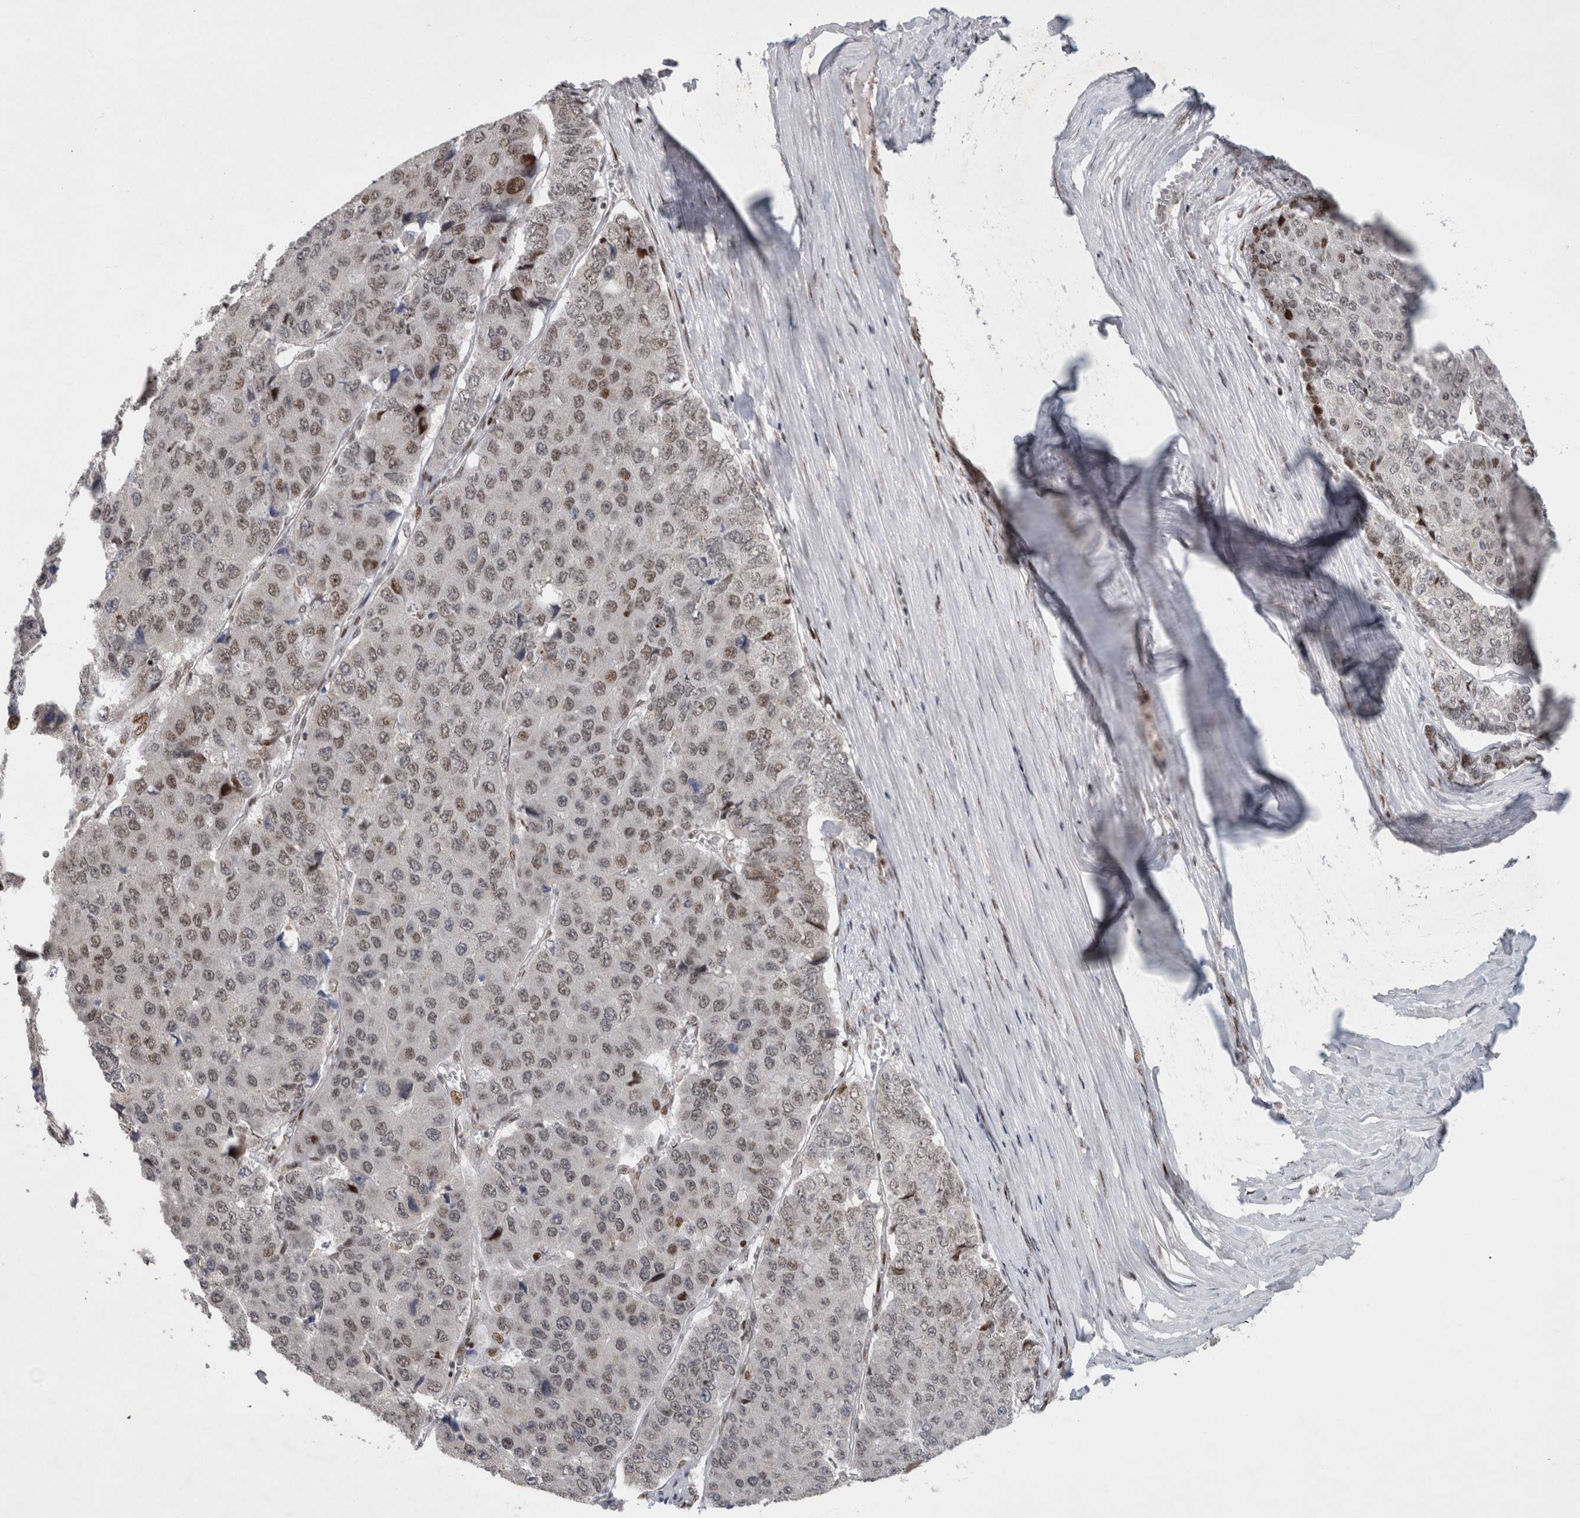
{"staining": {"intensity": "weak", "quantity": ">75%", "location": "nuclear"}, "tissue": "pancreatic cancer", "cell_type": "Tumor cells", "image_type": "cancer", "snomed": [{"axis": "morphology", "description": "Adenocarcinoma, NOS"}, {"axis": "topography", "description": "Pancreas"}], "caption": "Protein analysis of pancreatic adenocarcinoma tissue shows weak nuclear staining in about >75% of tumor cells.", "gene": "C8orf58", "patient": {"sex": "male", "age": 50}}